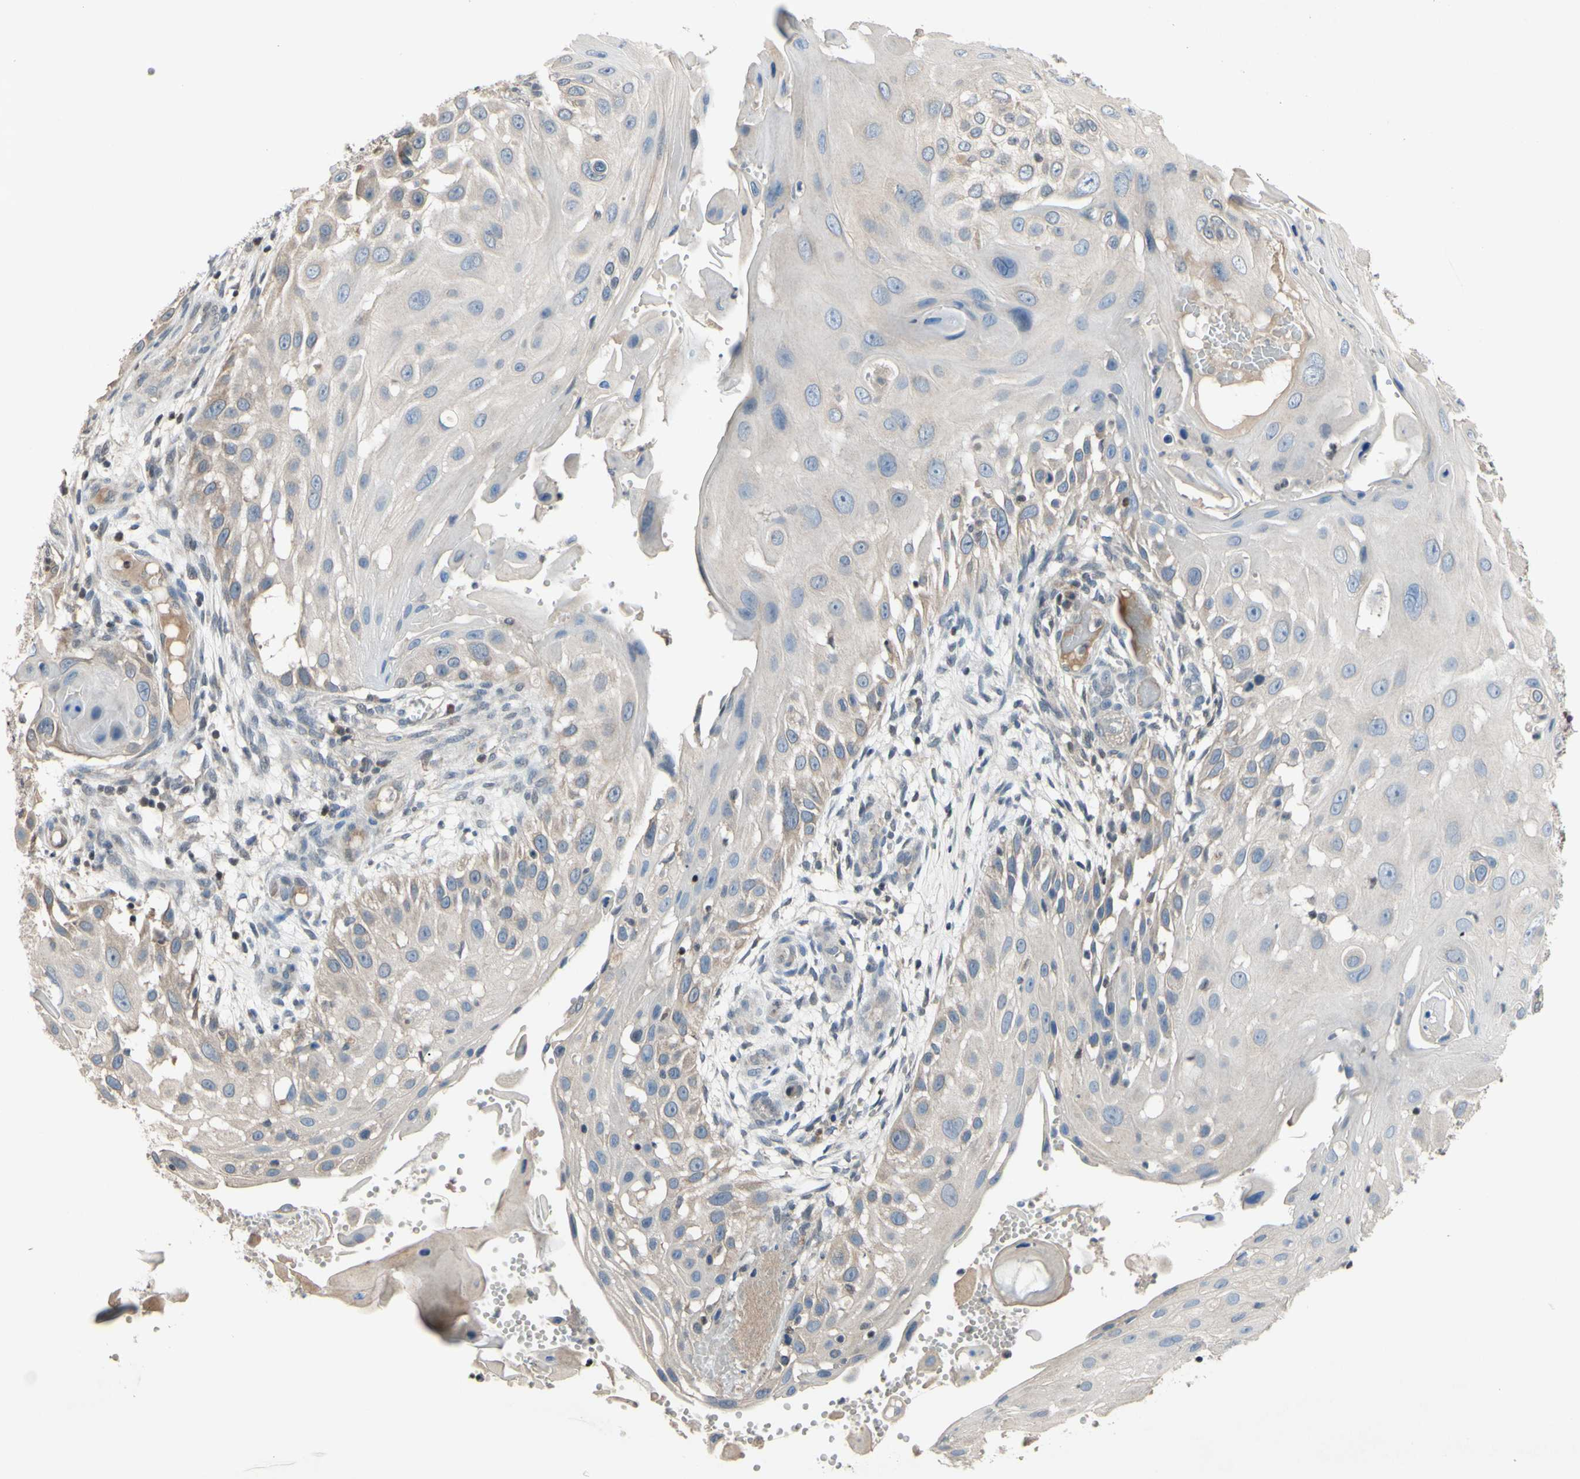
{"staining": {"intensity": "weak", "quantity": "<25%", "location": "cytoplasmic/membranous"}, "tissue": "skin cancer", "cell_type": "Tumor cells", "image_type": "cancer", "snomed": [{"axis": "morphology", "description": "Squamous cell carcinoma, NOS"}, {"axis": "topography", "description": "Skin"}], "caption": "There is no significant expression in tumor cells of skin squamous cell carcinoma. Brightfield microscopy of immunohistochemistry (IHC) stained with DAB (brown) and hematoxylin (blue), captured at high magnification.", "gene": "SP4", "patient": {"sex": "female", "age": 44}}